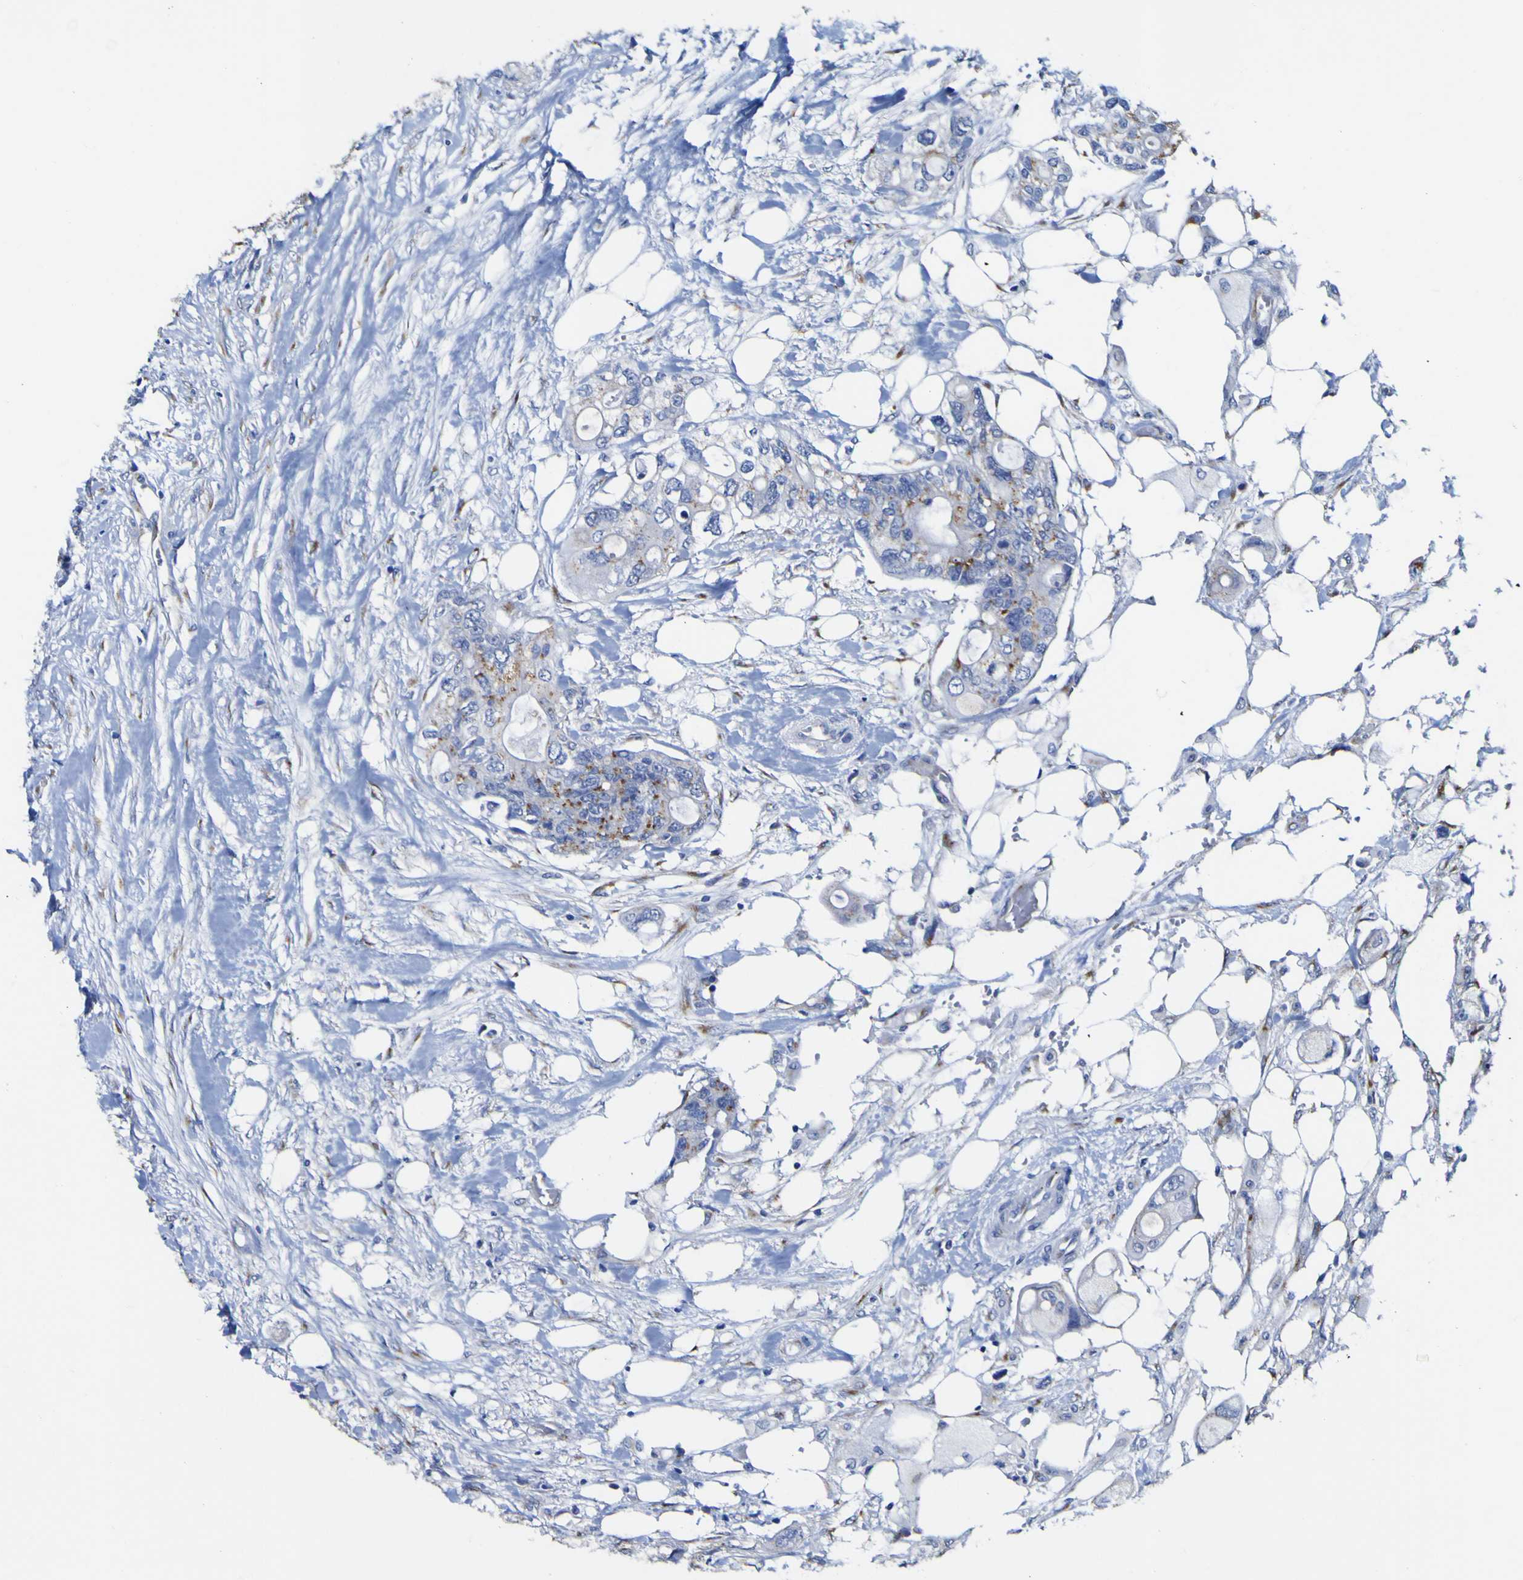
{"staining": {"intensity": "moderate", "quantity": ">75%", "location": "cytoplasmic/membranous"}, "tissue": "colorectal cancer", "cell_type": "Tumor cells", "image_type": "cancer", "snomed": [{"axis": "morphology", "description": "Adenocarcinoma, NOS"}, {"axis": "topography", "description": "Colon"}], "caption": "Colorectal cancer (adenocarcinoma) stained with DAB (3,3'-diaminobenzidine) immunohistochemistry shows medium levels of moderate cytoplasmic/membranous expression in approximately >75% of tumor cells.", "gene": "GOLM1", "patient": {"sex": "female", "age": 57}}